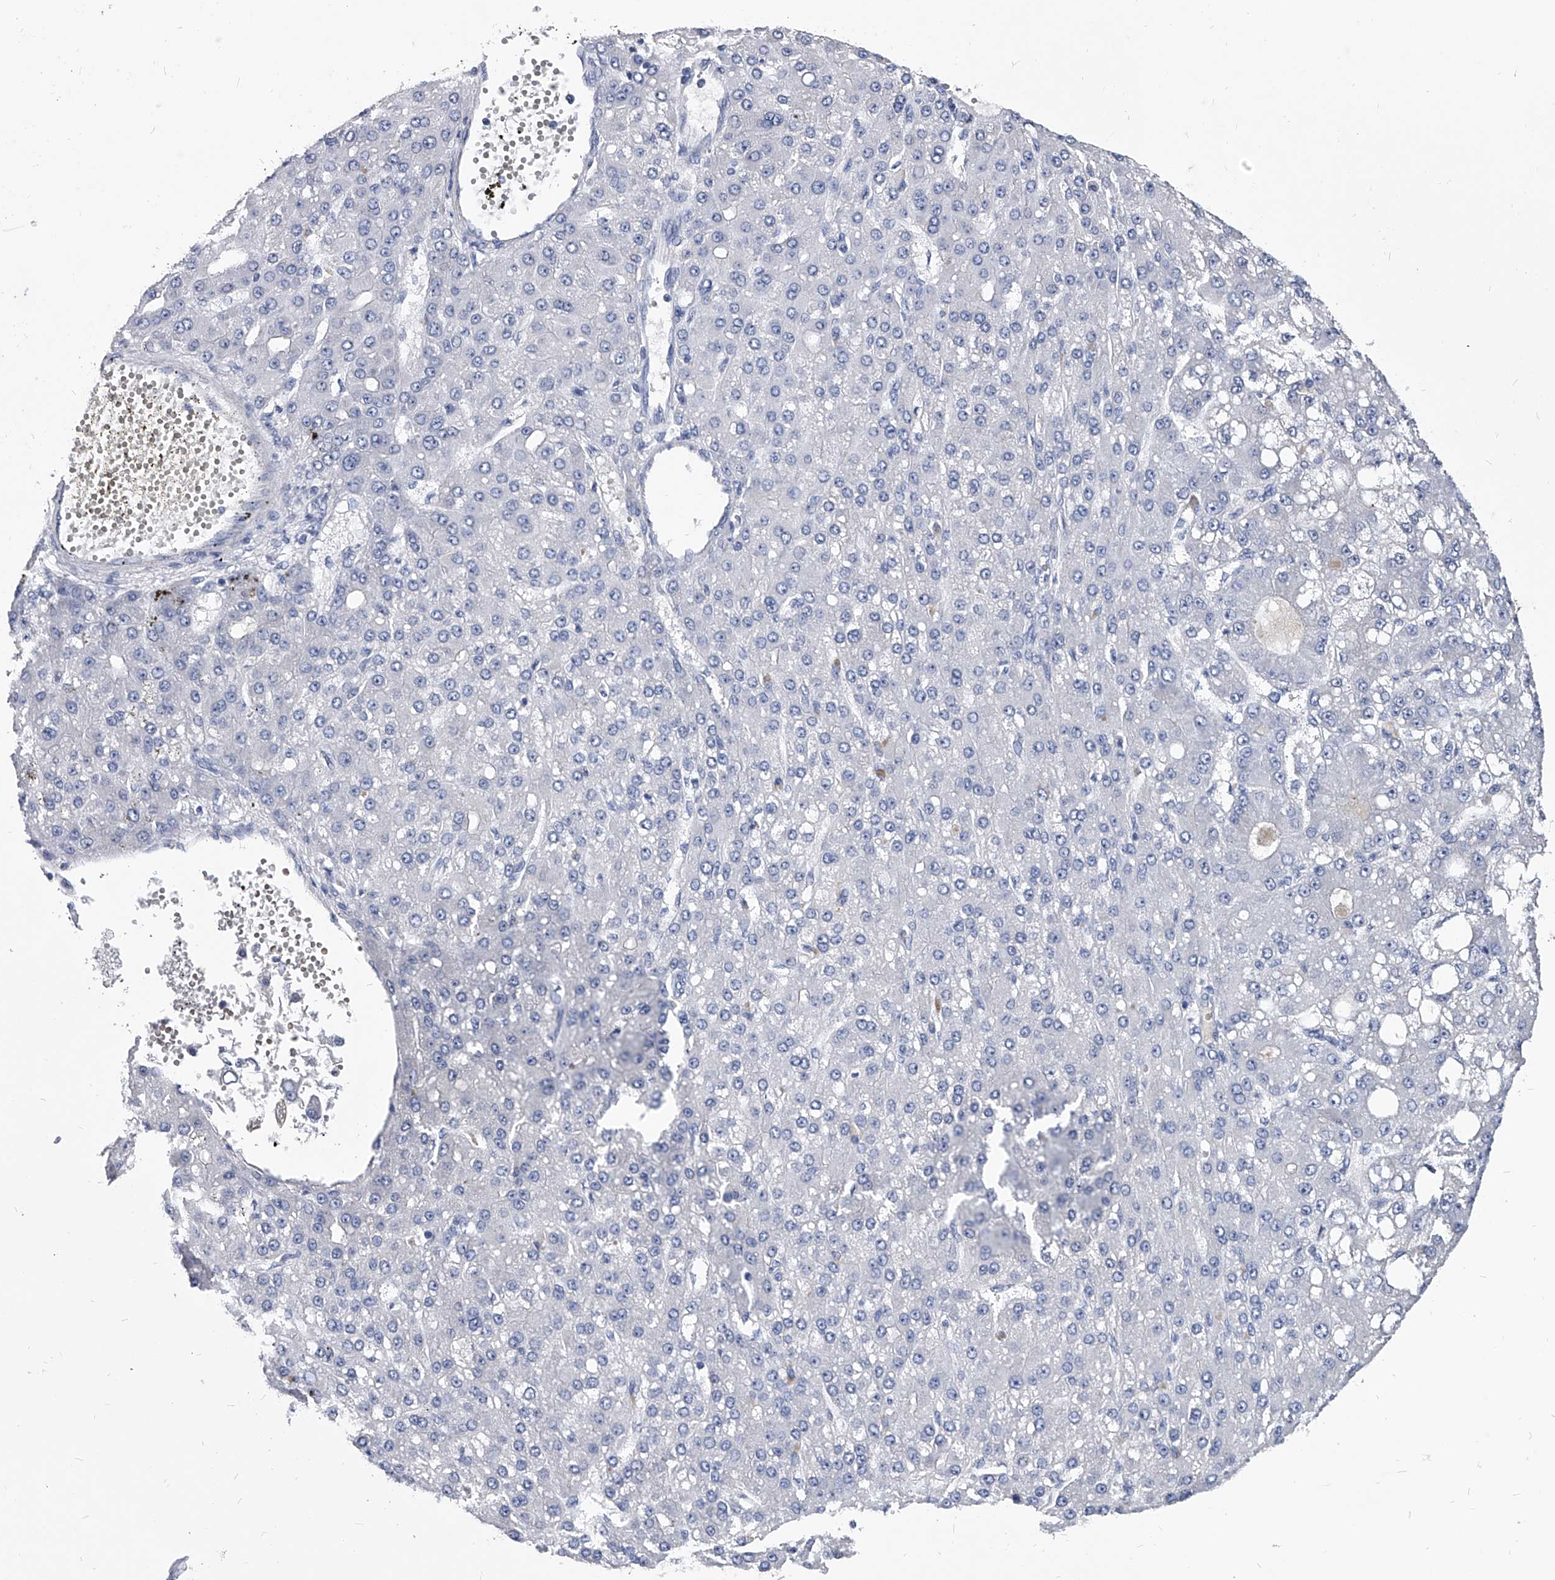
{"staining": {"intensity": "negative", "quantity": "none", "location": "none"}, "tissue": "liver cancer", "cell_type": "Tumor cells", "image_type": "cancer", "snomed": [{"axis": "morphology", "description": "Carcinoma, Hepatocellular, NOS"}, {"axis": "topography", "description": "Liver"}], "caption": "DAB immunohistochemical staining of human liver hepatocellular carcinoma shows no significant expression in tumor cells.", "gene": "EFCAB7", "patient": {"sex": "male", "age": 67}}